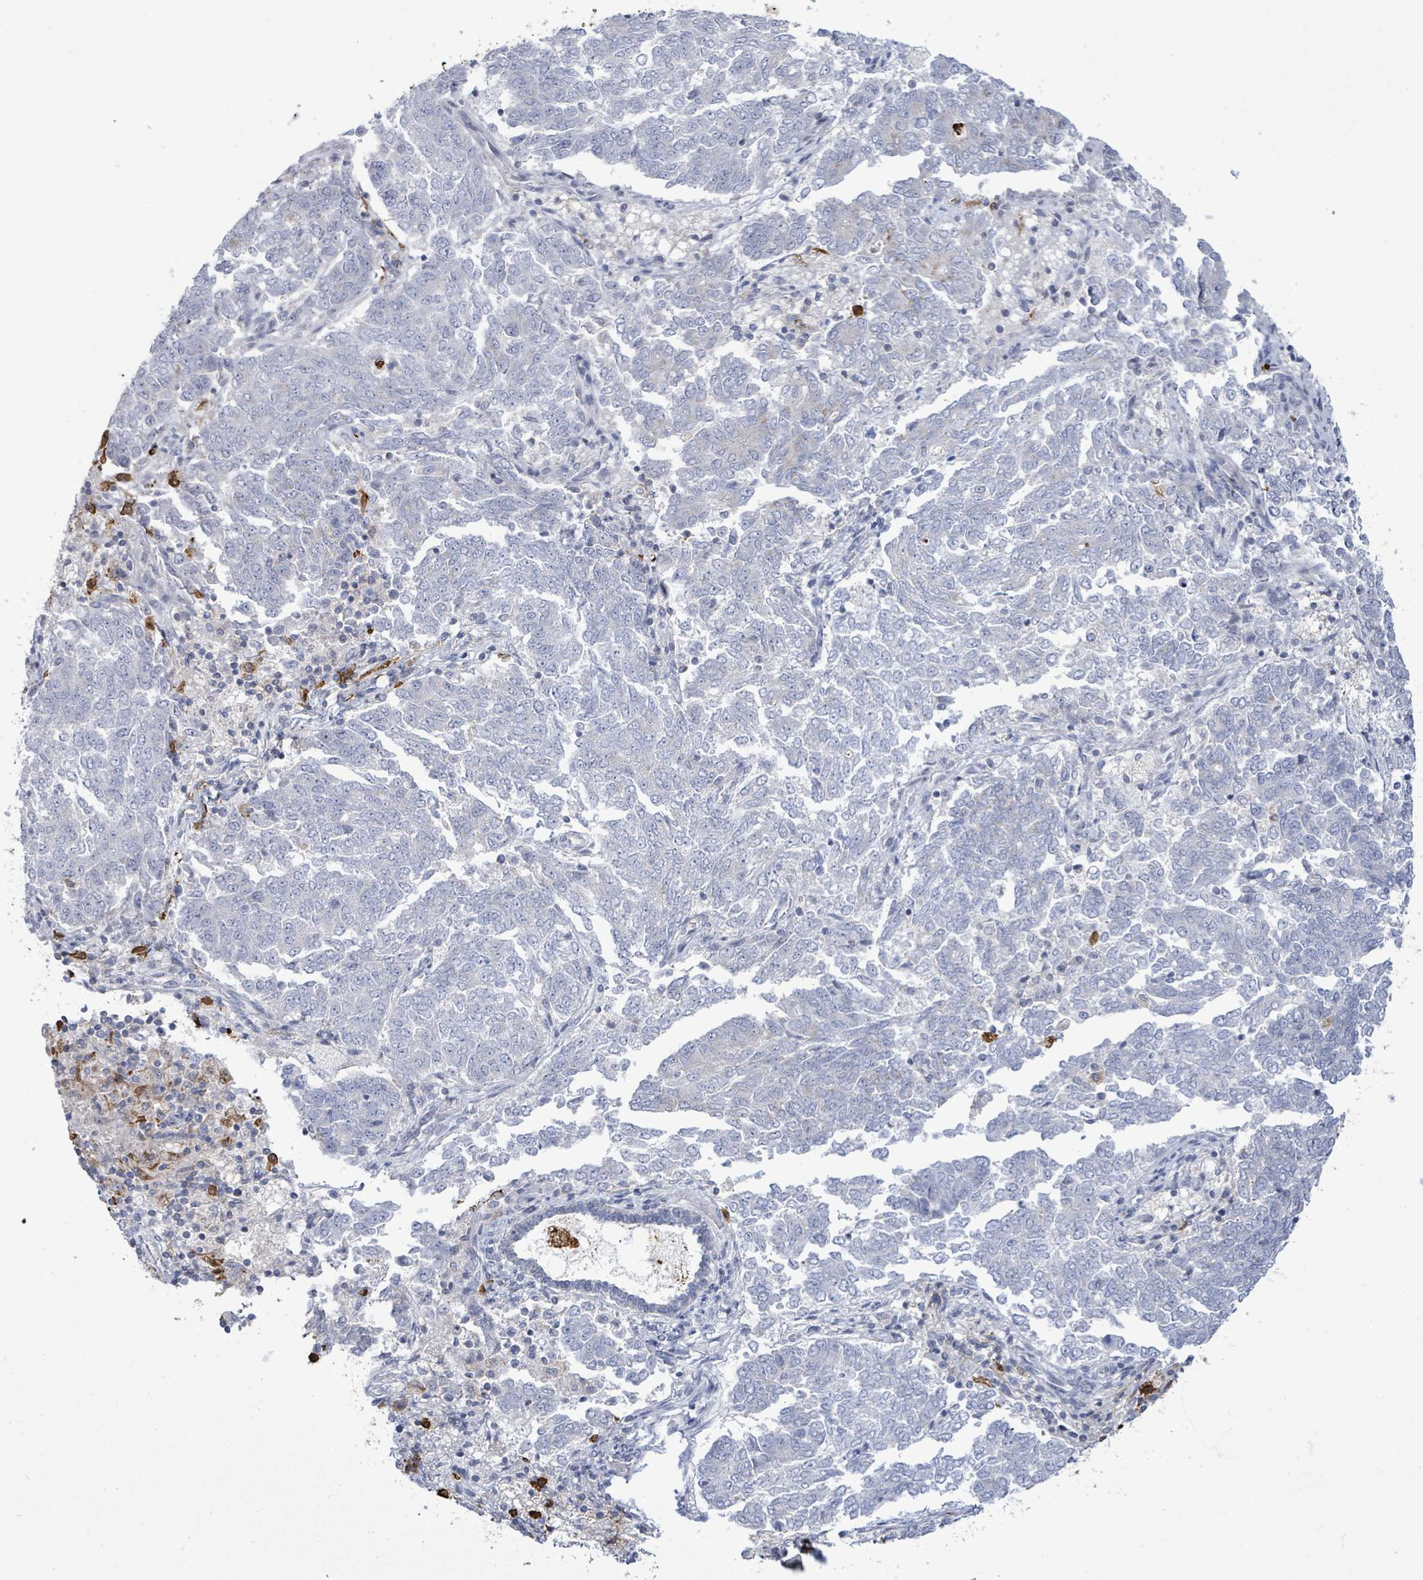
{"staining": {"intensity": "negative", "quantity": "none", "location": "none"}, "tissue": "endometrial cancer", "cell_type": "Tumor cells", "image_type": "cancer", "snomed": [{"axis": "morphology", "description": "Adenocarcinoma, NOS"}, {"axis": "topography", "description": "Endometrium"}], "caption": "Tumor cells show no significant protein staining in endometrial cancer (adenocarcinoma).", "gene": "FAM210A", "patient": {"sex": "female", "age": 80}}